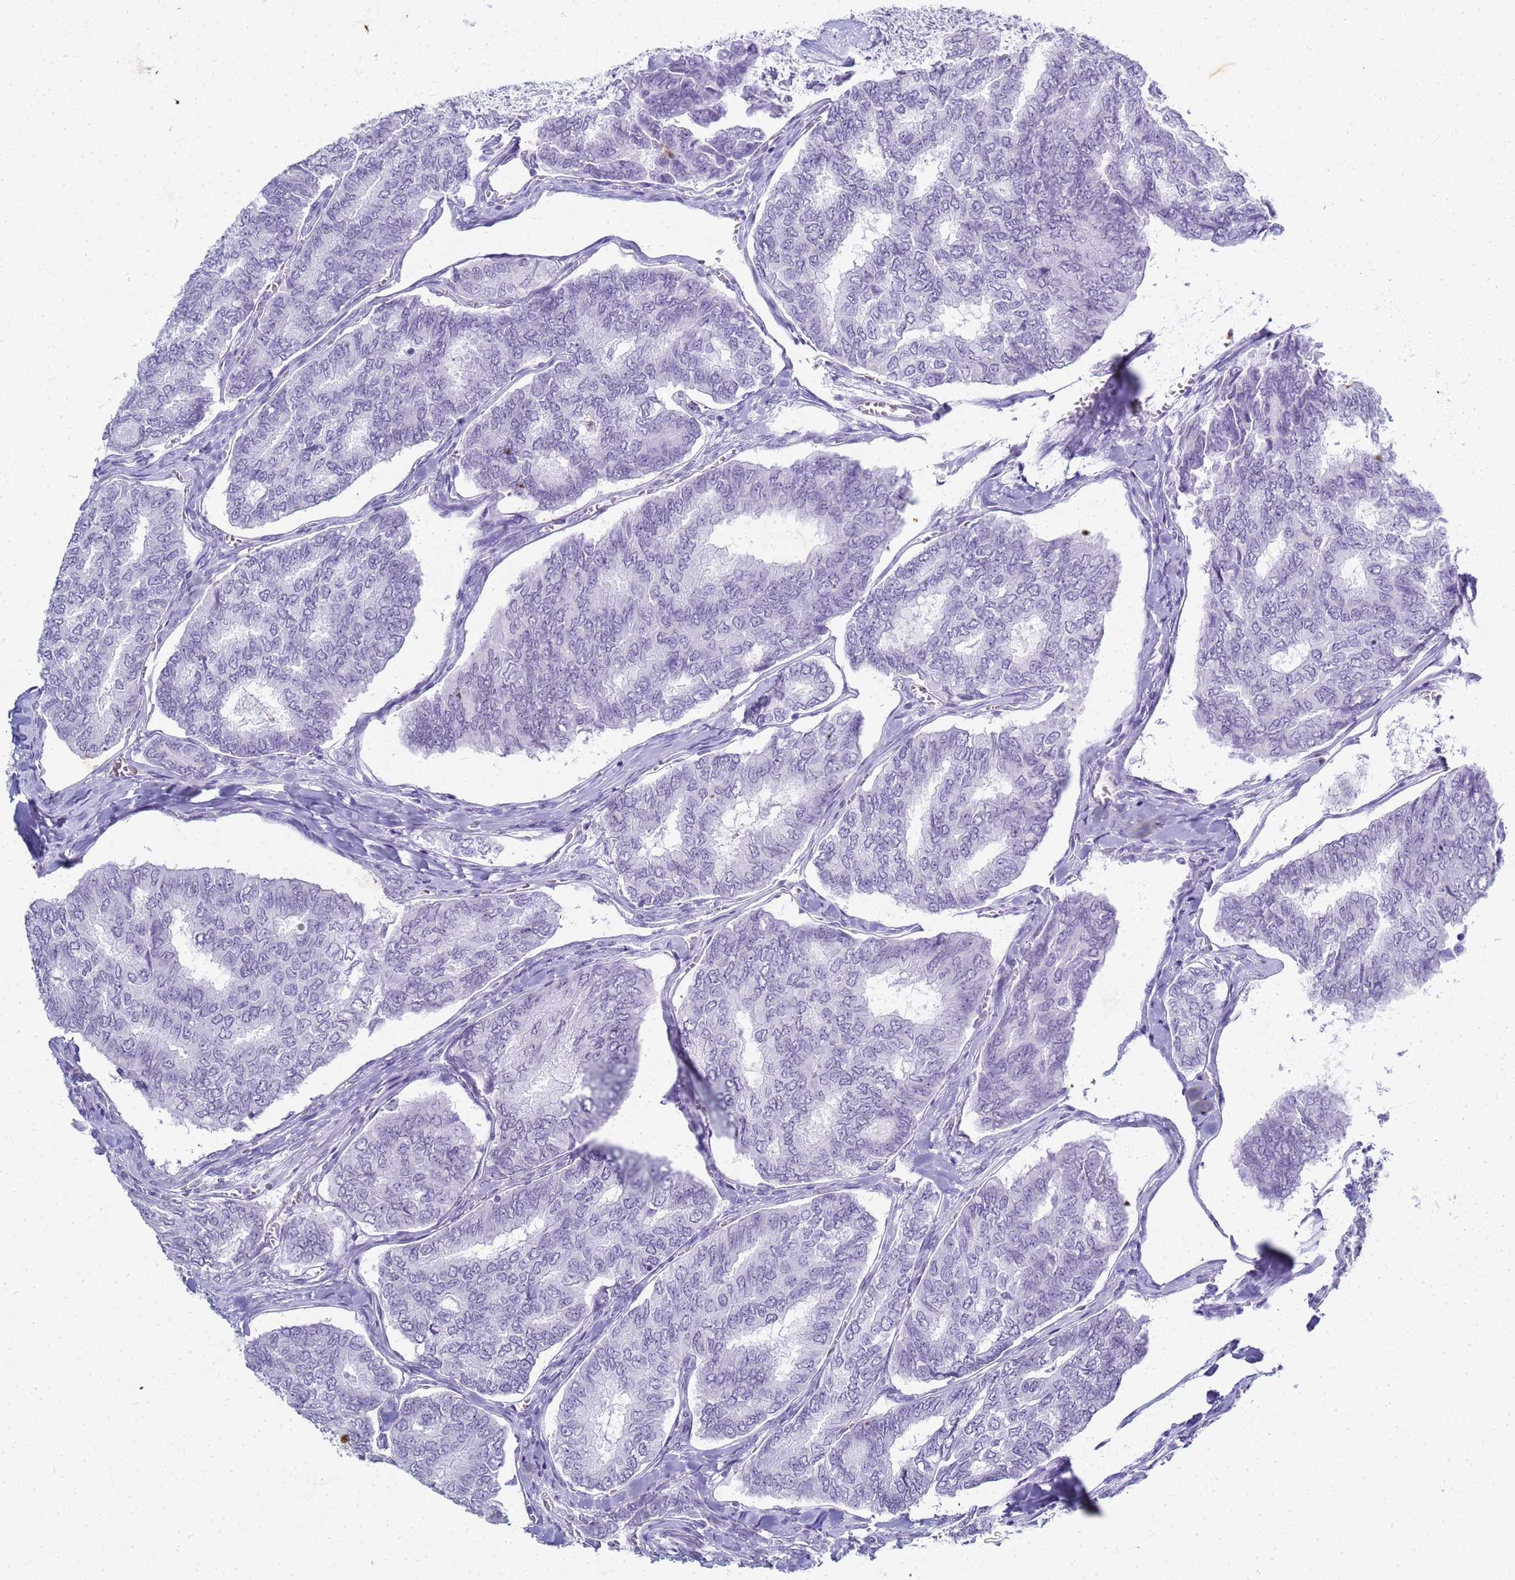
{"staining": {"intensity": "negative", "quantity": "none", "location": "none"}, "tissue": "thyroid cancer", "cell_type": "Tumor cells", "image_type": "cancer", "snomed": [{"axis": "morphology", "description": "Papillary adenocarcinoma, NOS"}, {"axis": "topography", "description": "Thyroid gland"}], "caption": "Image shows no significant protein positivity in tumor cells of papillary adenocarcinoma (thyroid). Brightfield microscopy of IHC stained with DAB (brown) and hematoxylin (blue), captured at high magnification.", "gene": "SLC7A9", "patient": {"sex": "female", "age": 35}}